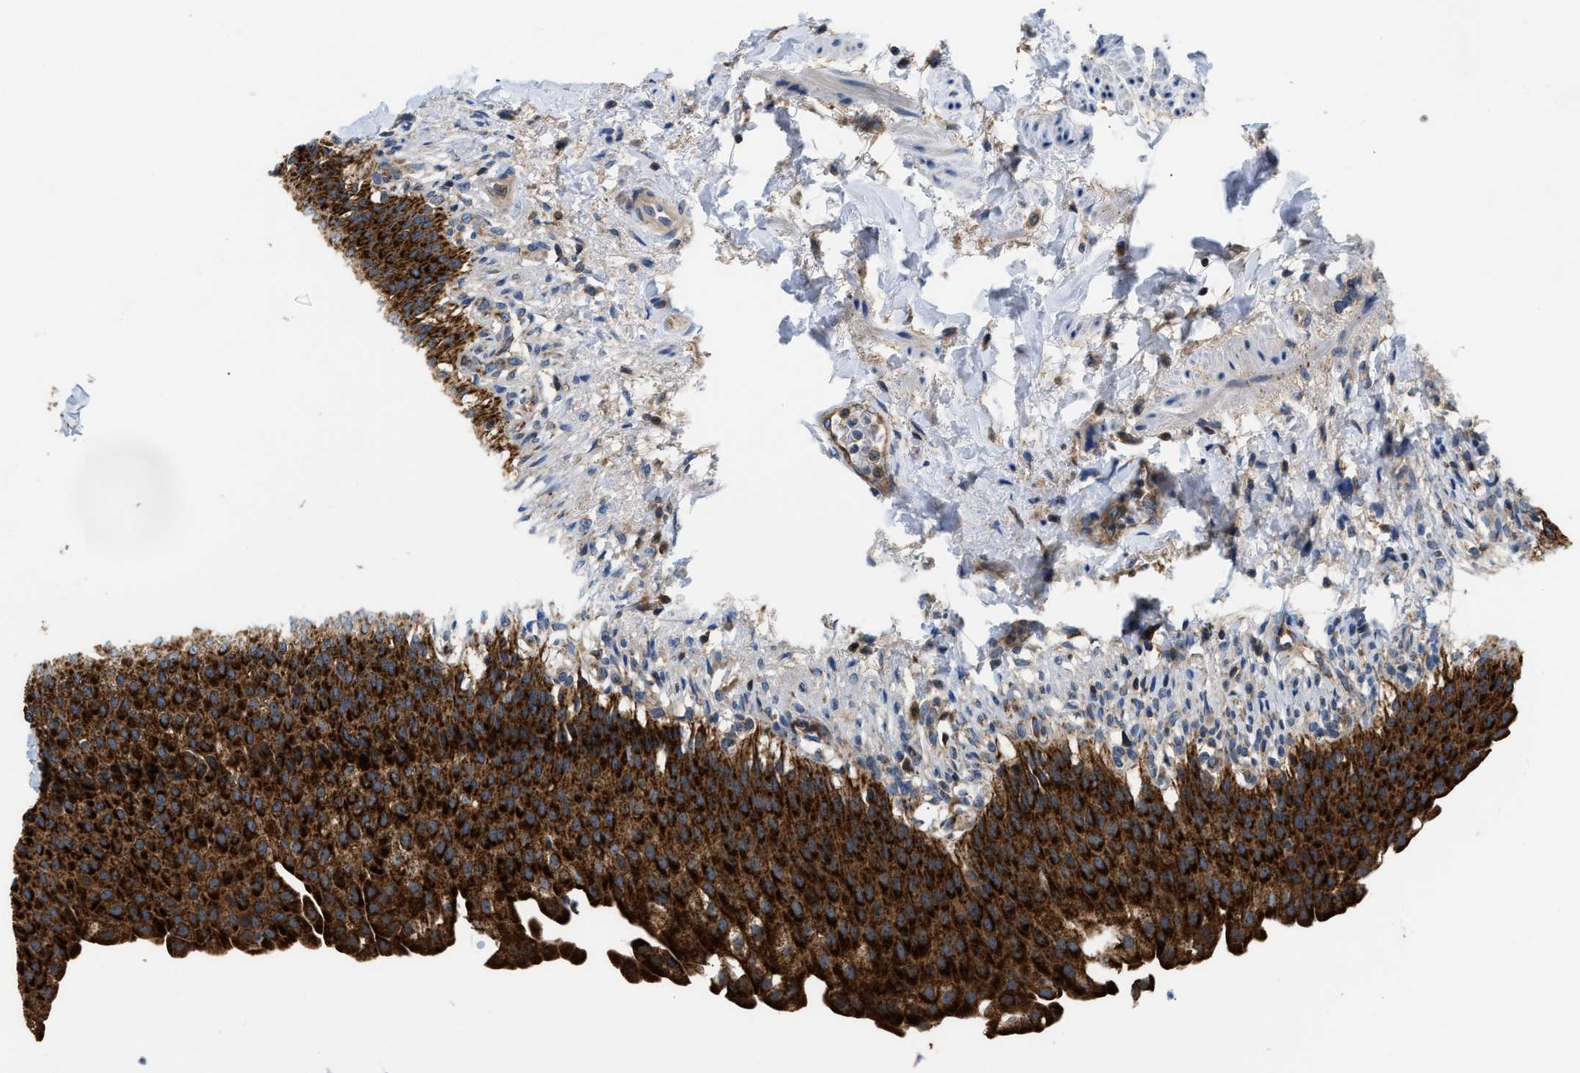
{"staining": {"intensity": "strong", "quantity": ">75%", "location": "cytoplasmic/membranous"}, "tissue": "urinary bladder", "cell_type": "Urothelial cells", "image_type": "normal", "snomed": [{"axis": "morphology", "description": "Normal tissue, NOS"}, {"axis": "topography", "description": "Urinary bladder"}], "caption": "Strong cytoplasmic/membranous protein expression is appreciated in approximately >75% of urothelial cells in urinary bladder.", "gene": "CCM2", "patient": {"sex": "female", "age": 60}}